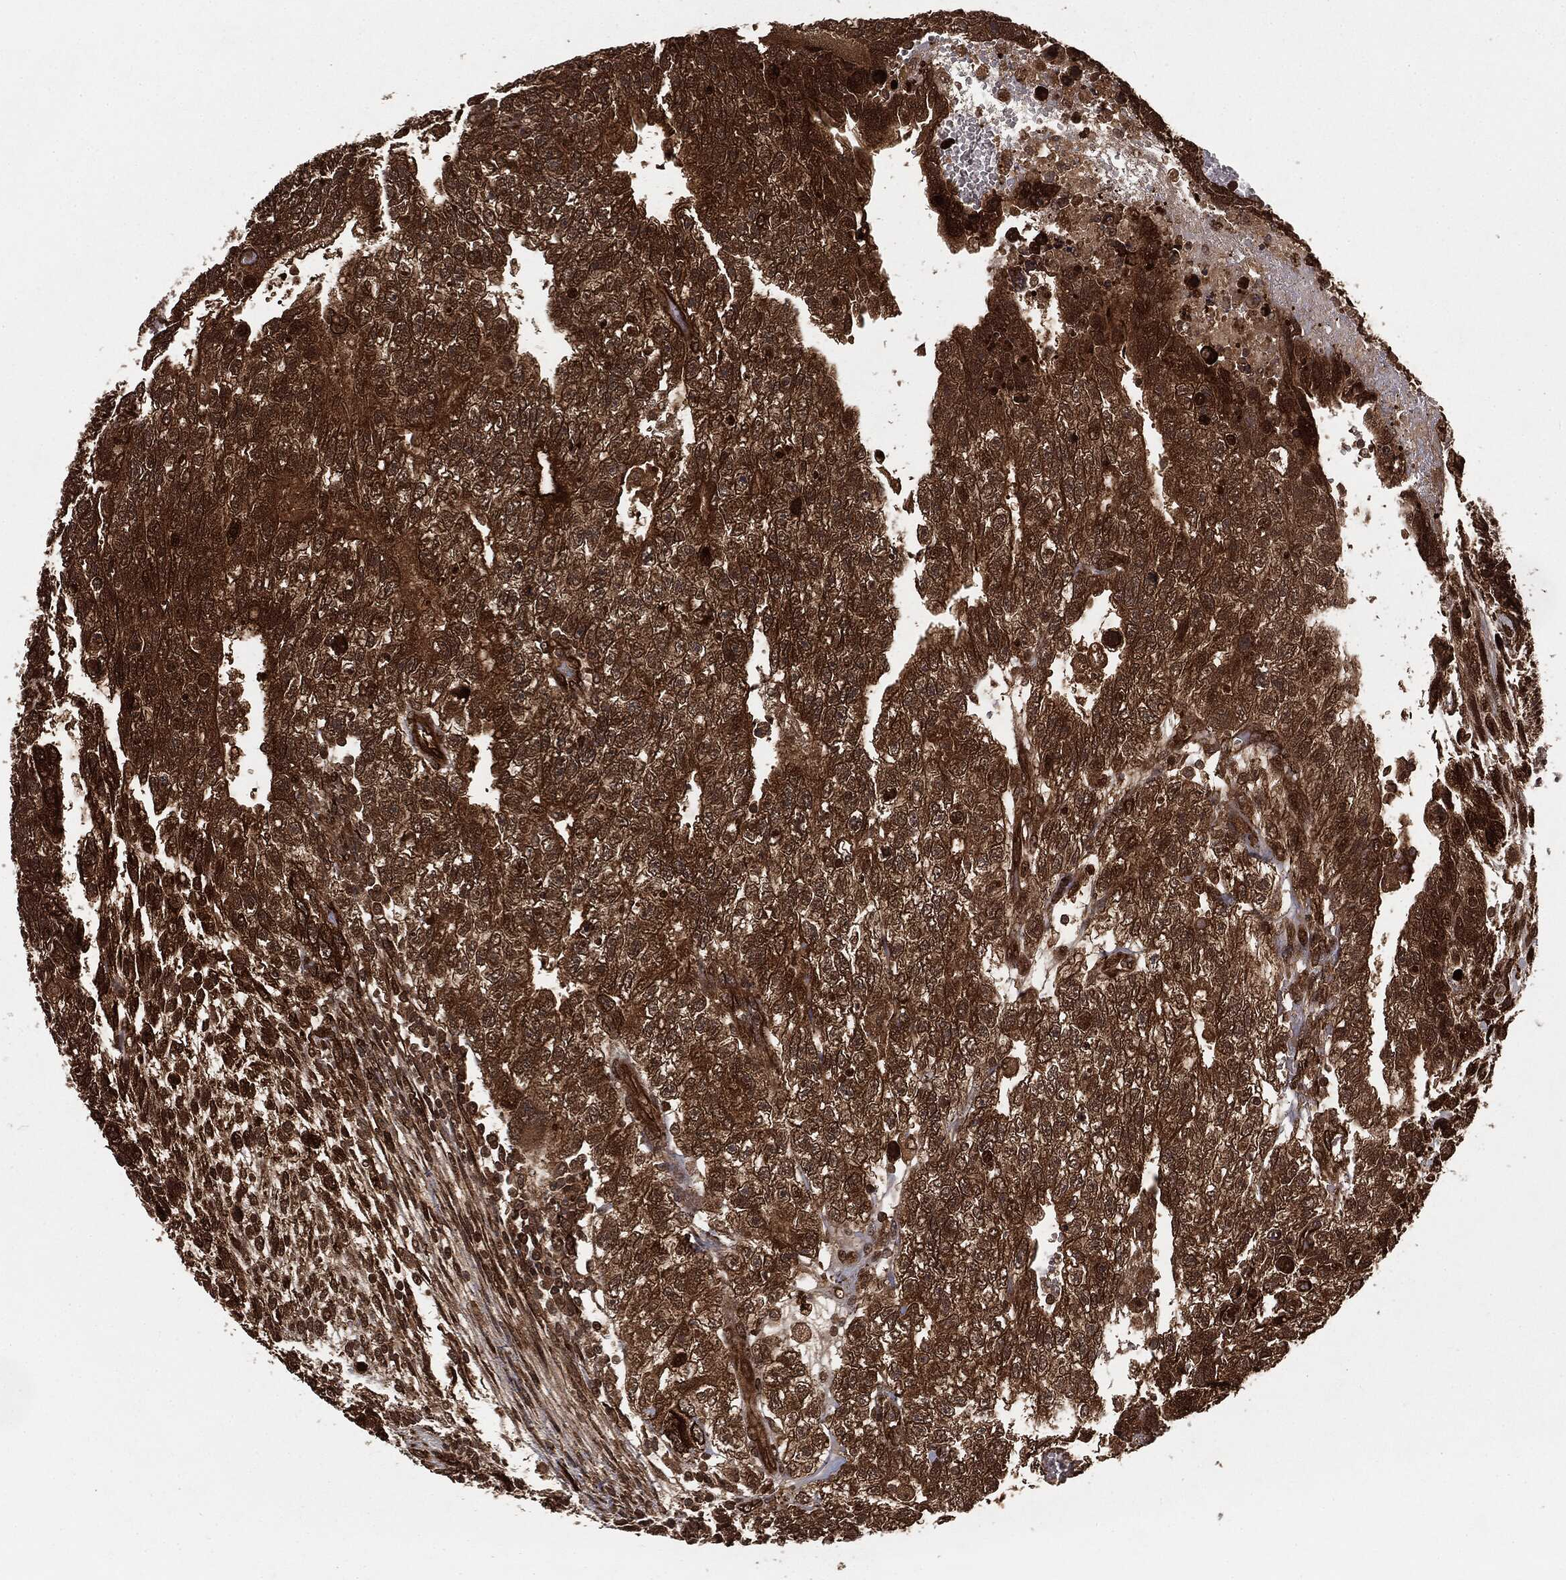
{"staining": {"intensity": "strong", "quantity": ">75%", "location": "cytoplasmic/membranous"}, "tissue": "testis cancer", "cell_type": "Tumor cells", "image_type": "cancer", "snomed": [{"axis": "morphology", "description": "Carcinoma, Embryonal, NOS"}, {"axis": "topography", "description": "Testis"}], "caption": "Immunohistochemistry image of neoplastic tissue: testis embryonal carcinoma stained using immunohistochemistry demonstrates high levels of strong protein expression localized specifically in the cytoplasmic/membranous of tumor cells, appearing as a cytoplasmic/membranous brown color.", "gene": "RANBP9", "patient": {"sex": "male", "age": 26}}